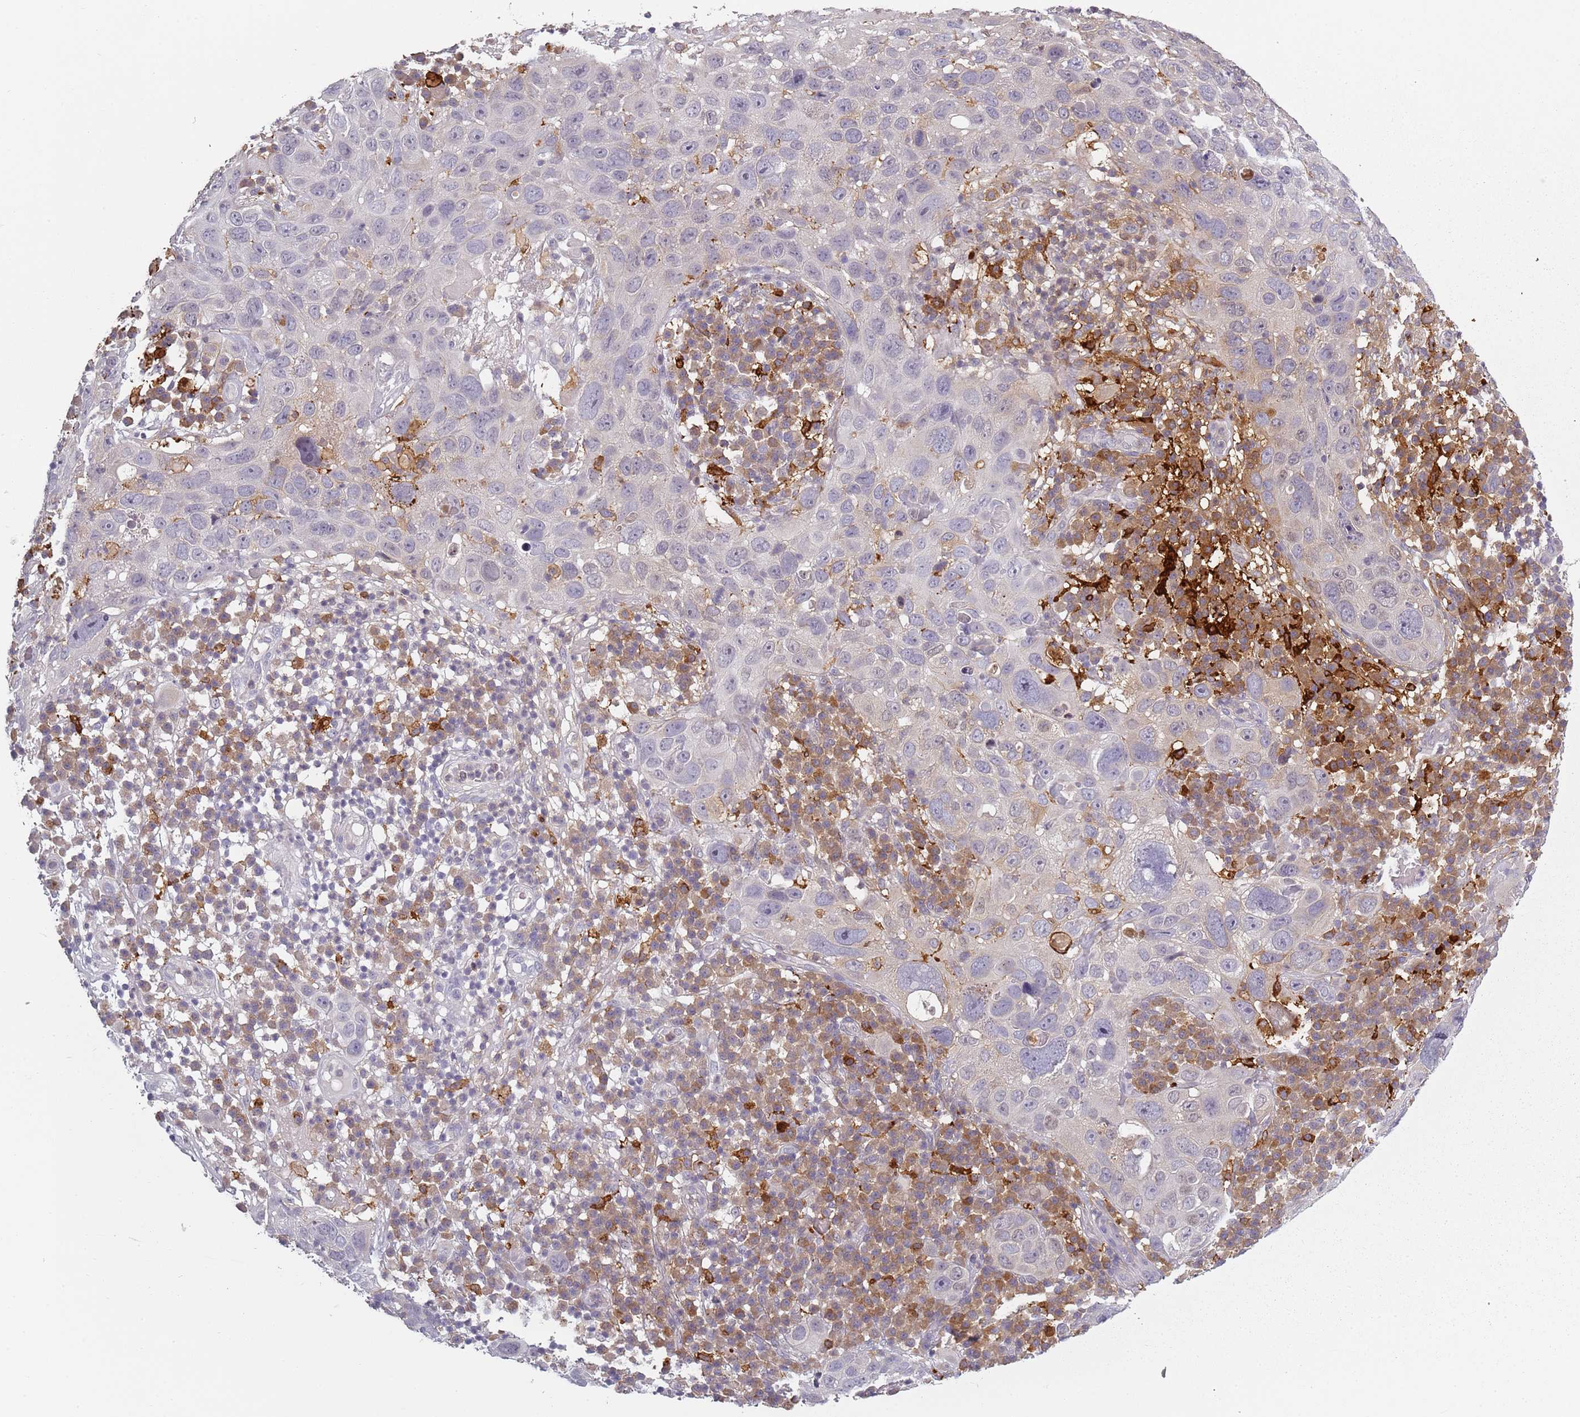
{"staining": {"intensity": "negative", "quantity": "none", "location": "none"}, "tissue": "skin cancer", "cell_type": "Tumor cells", "image_type": "cancer", "snomed": [{"axis": "morphology", "description": "Squamous cell carcinoma in situ, NOS"}, {"axis": "morphology", "description": "Squamous cell carcinoma, NOS"}, {"axis": "topography", "description": "Skin"}], "caption": "Immunohistochemical staining of skin cancer (squamous cell carcinoma) reveals no significant staining in tumor cells. (DAB (3,3'-diaminobenzidine) IHC, high magnification).", "gene": "CC2D2B", "patient": {"sex": "male", "age": 93}}